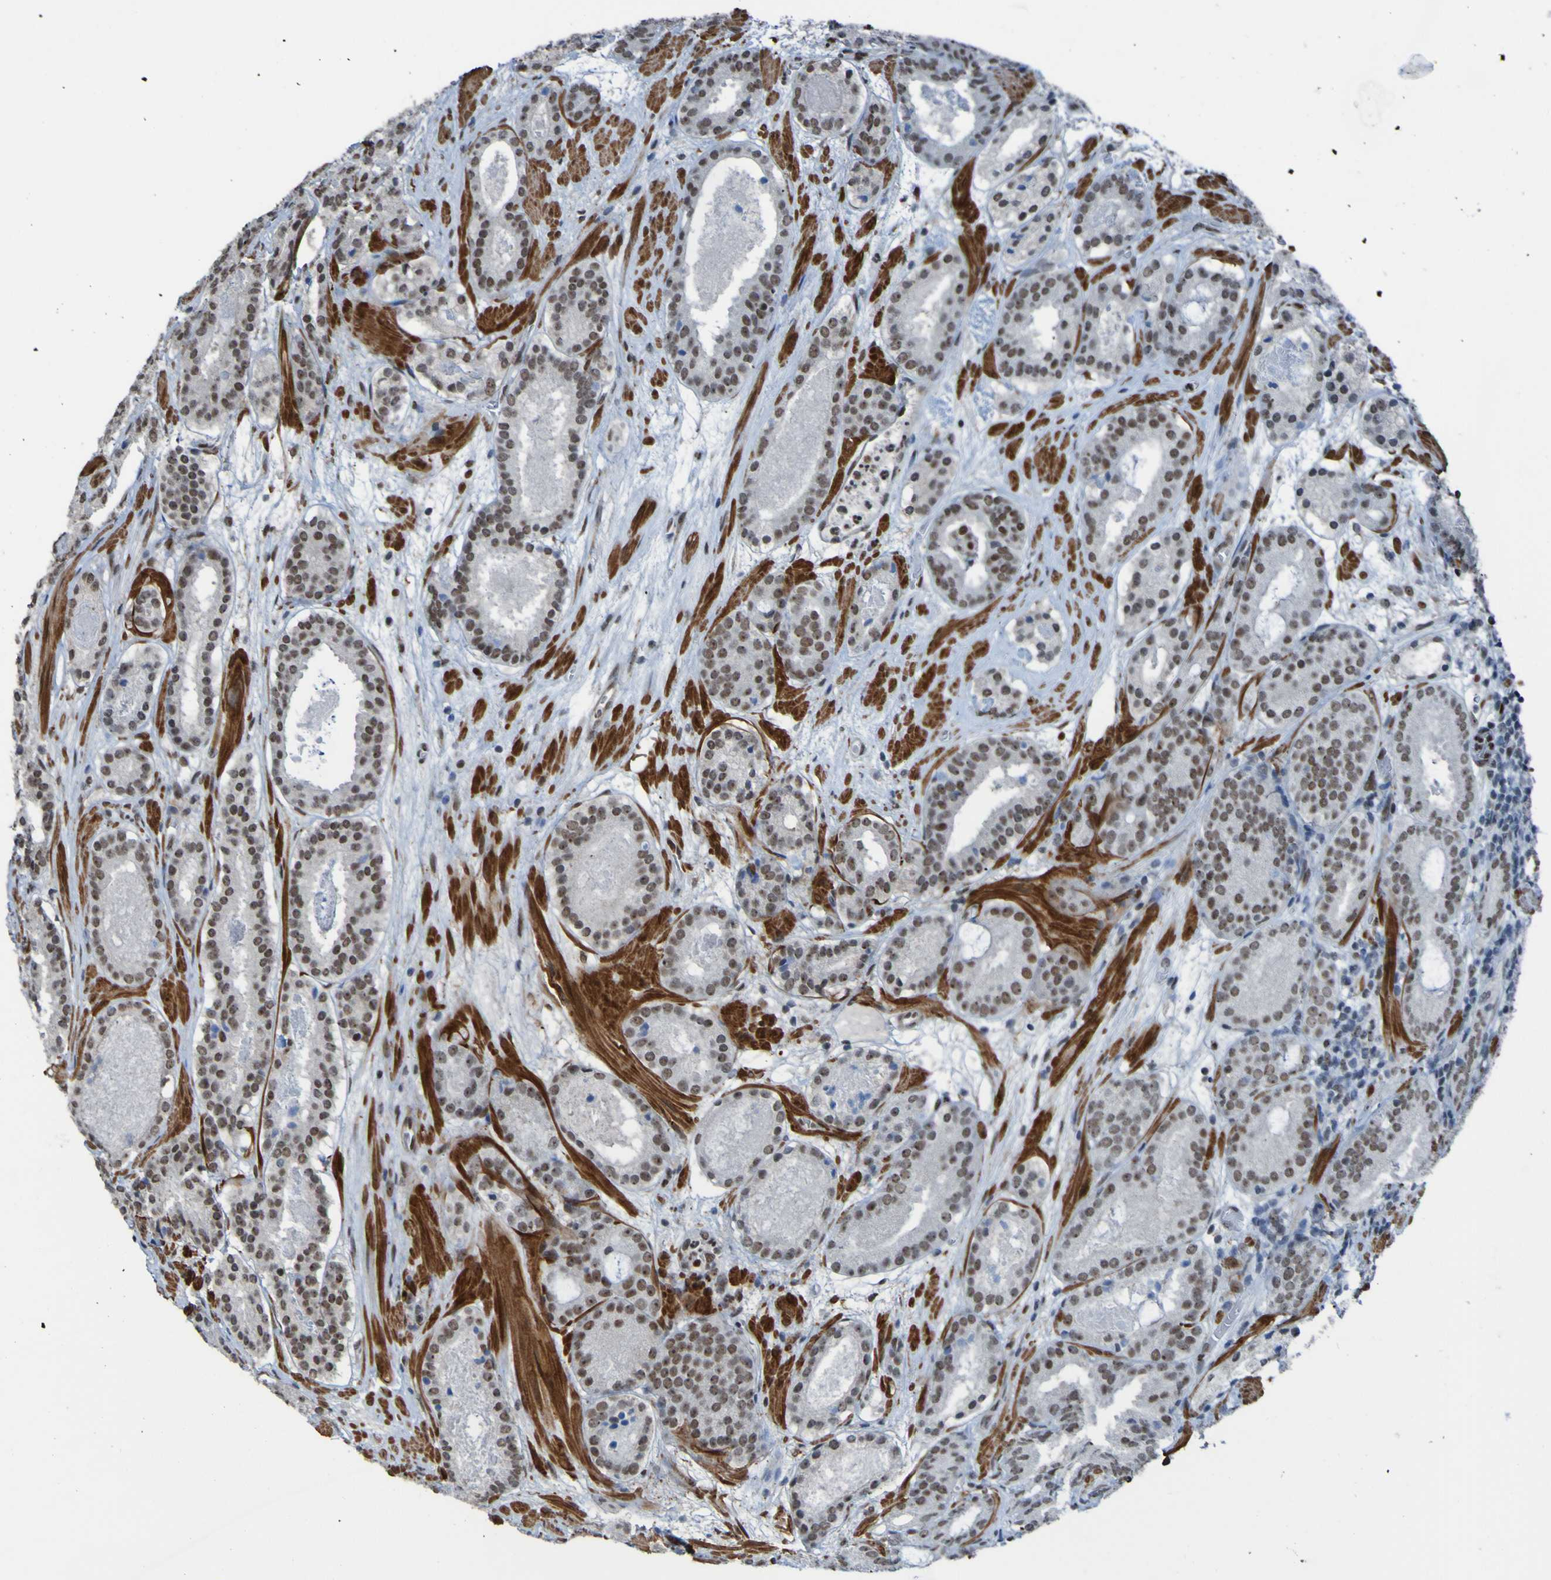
{"staining": {"intensity": "moderate", "quantity": ">75%", "location": "nuclear"}, "tissue": "prostate cancer", "cell_type": "Tumor cells", "image_type": "cancer", "snomed": [{"axis": "morphology", "description": "Adenocarcinoma, Low grade"}, {"axis": "topography", "description": "Prostate"}], "caption": "Immunohistochemistry (IHC) histopathology image of human low-grade adenocarcinoma (prostate) stained for a protein (brown), which reveals medium levels of moderate nuclear expression in about >75% of tumor cells.", "gene": "PHF2", "patient": {"sex": "male", "age": 69}}